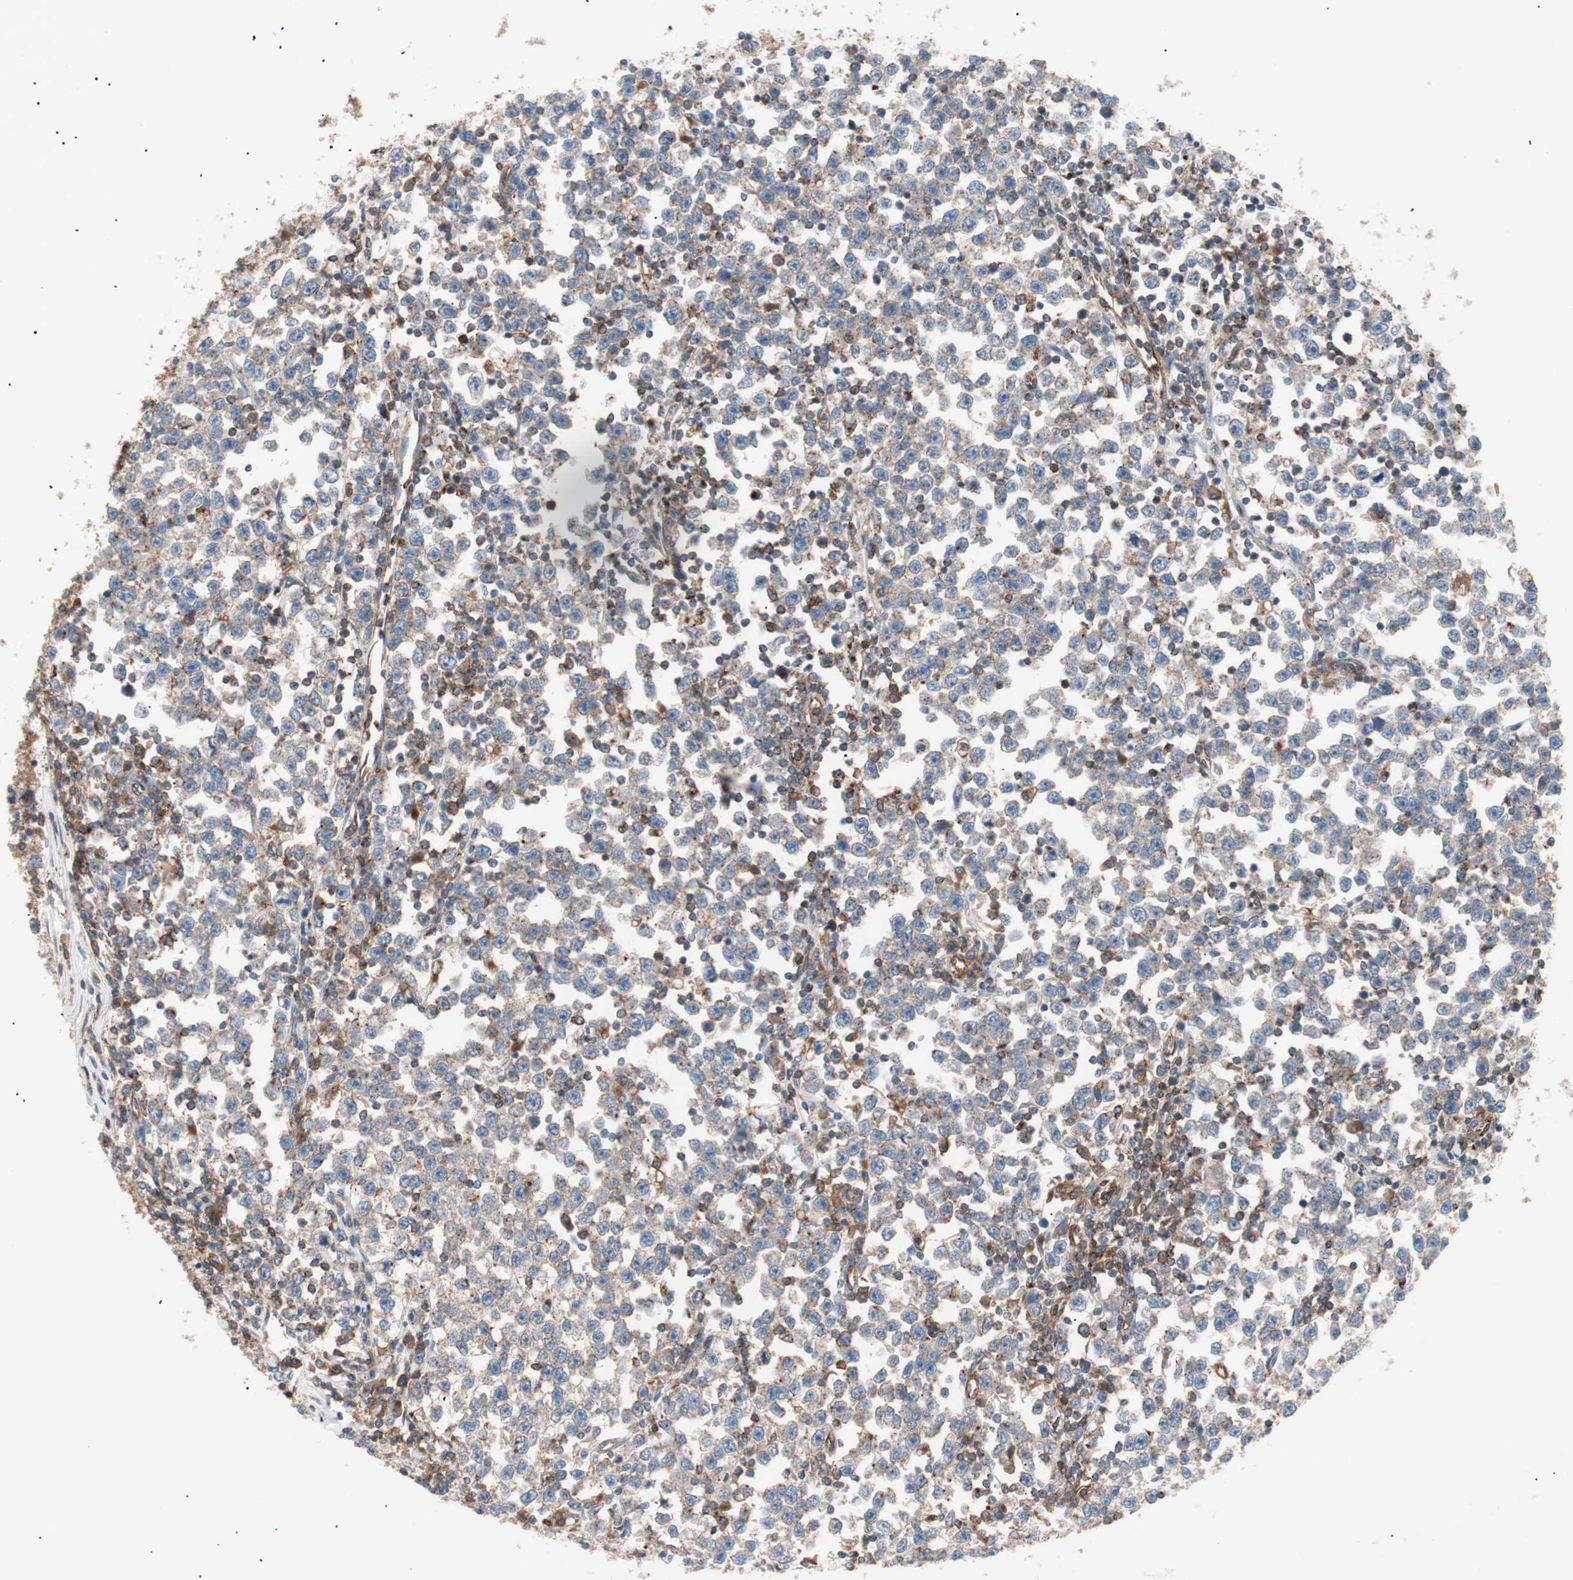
{"staining": {"intensity": "weak", "quantity": ">75%", "location": "cytoplasmic/membranous"}, "tissue": "testis cancer", "cell_type": "Tumor cells", "image_type": "cancer", "snomed": [{"axis": "morphology", "description": "Seminoma, NOS"}, {"axis": "topography", "description": "Testis"}], "caption": "Protein staining of testis cancer (seminoma) tissue shows weak cytoplasmic/membranous staining in about >75% of tumor cells.", "gene": "FLOT2", "patient": {"sex": "male", "age": 43}}